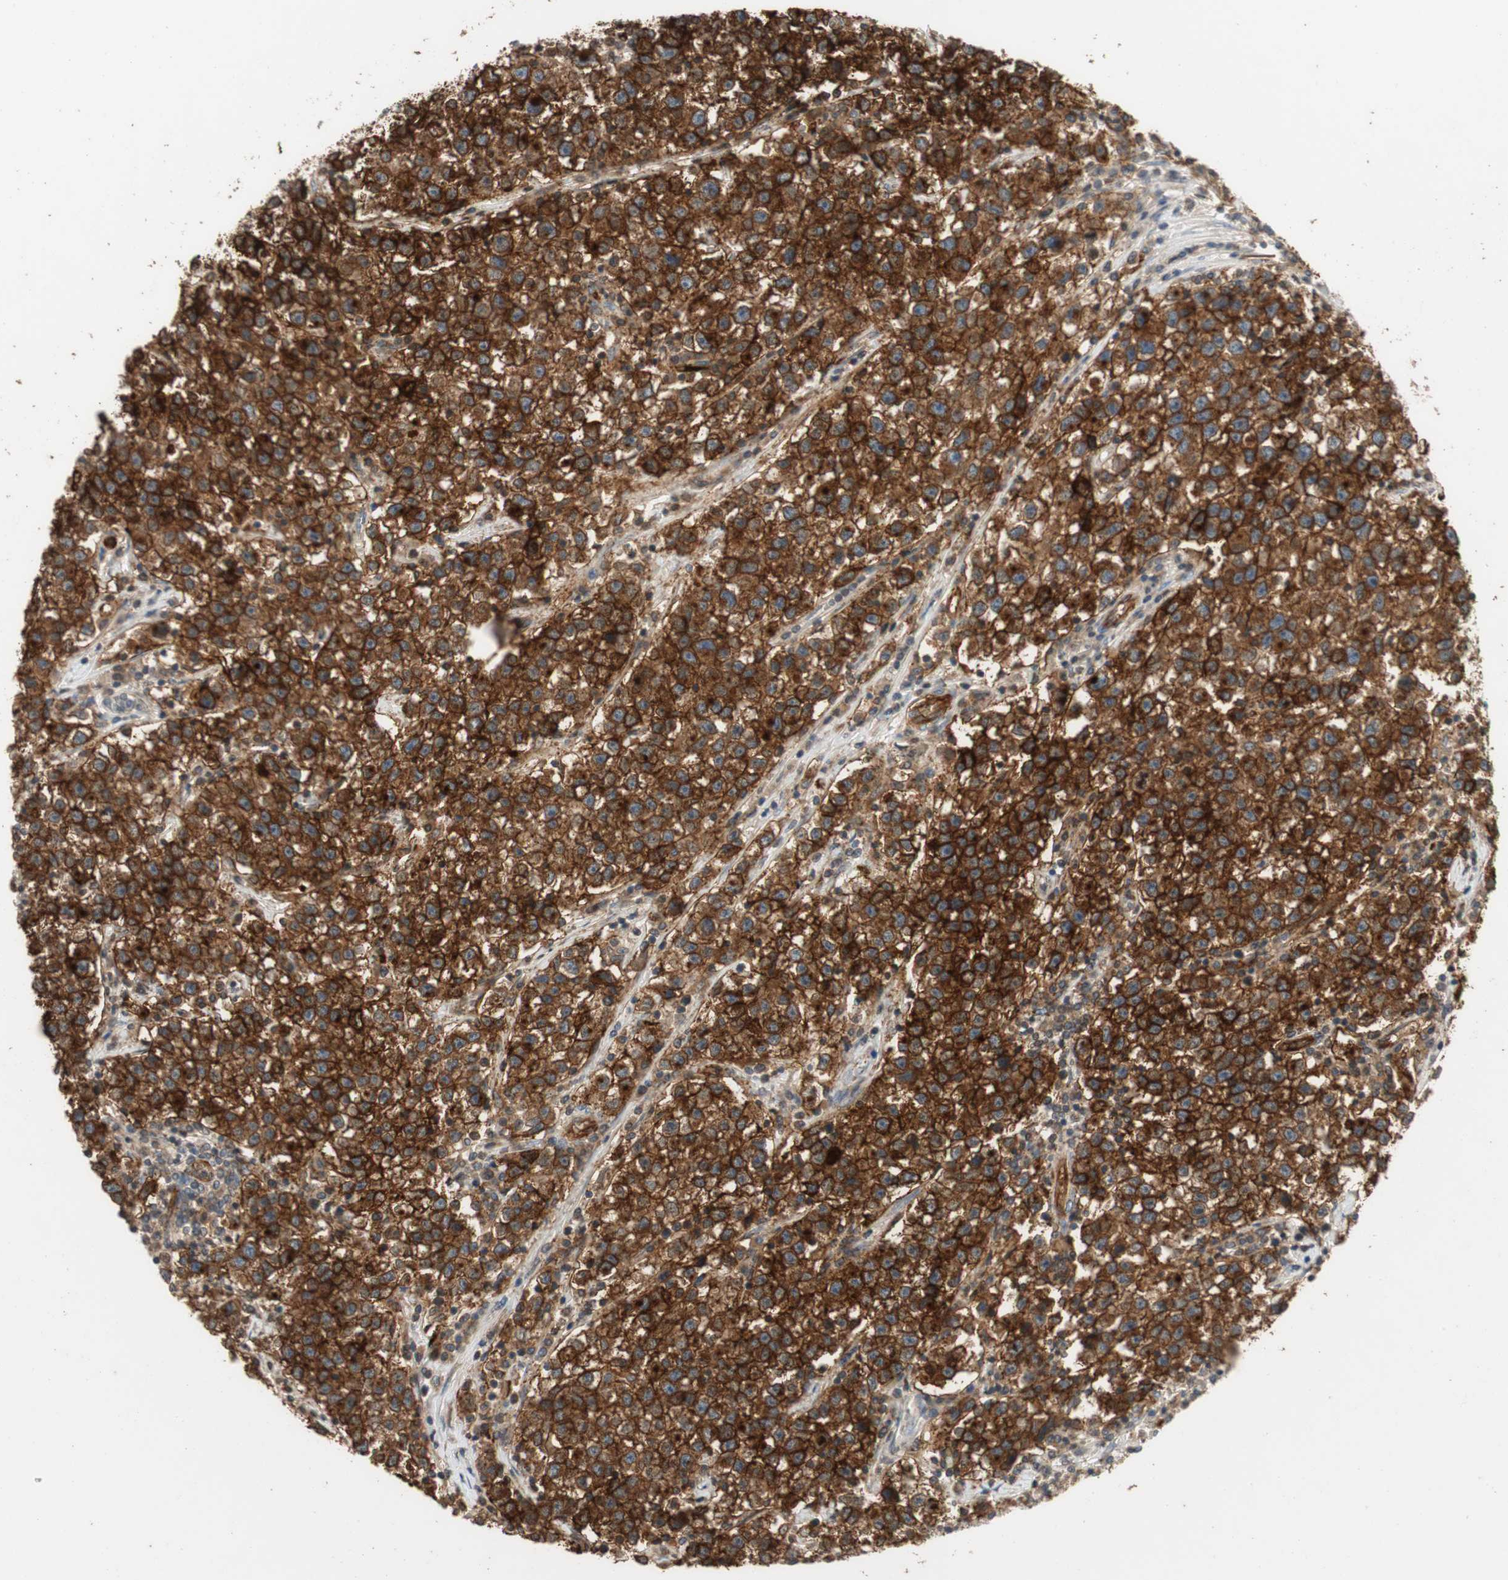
{"staining": {"intensity": "strong", "quantity": ">75%", "location": "cytoplasmic/membranous"}, "tissue": "testis cancer", "cell_type": "Tumor cells", "image_type": "cancer", "snomed": [{"axis": "morphology", "description": "Seminoma, NOS"}, {"axis": "topography", "description": "Testis"}], "caption": "Immunohistochemistry histopathology image of neoplastic tissue: seminoma (testis) stained using immunohistochemistry (IHC) displays high levels of strong protein expression localized specifically in the cytoplasmic/membranous of tumor cells, appearing as a cytoplasmic/membranous brown color.", "gene": "ALPL", "patient": {"sex": "male", "age": 22}}